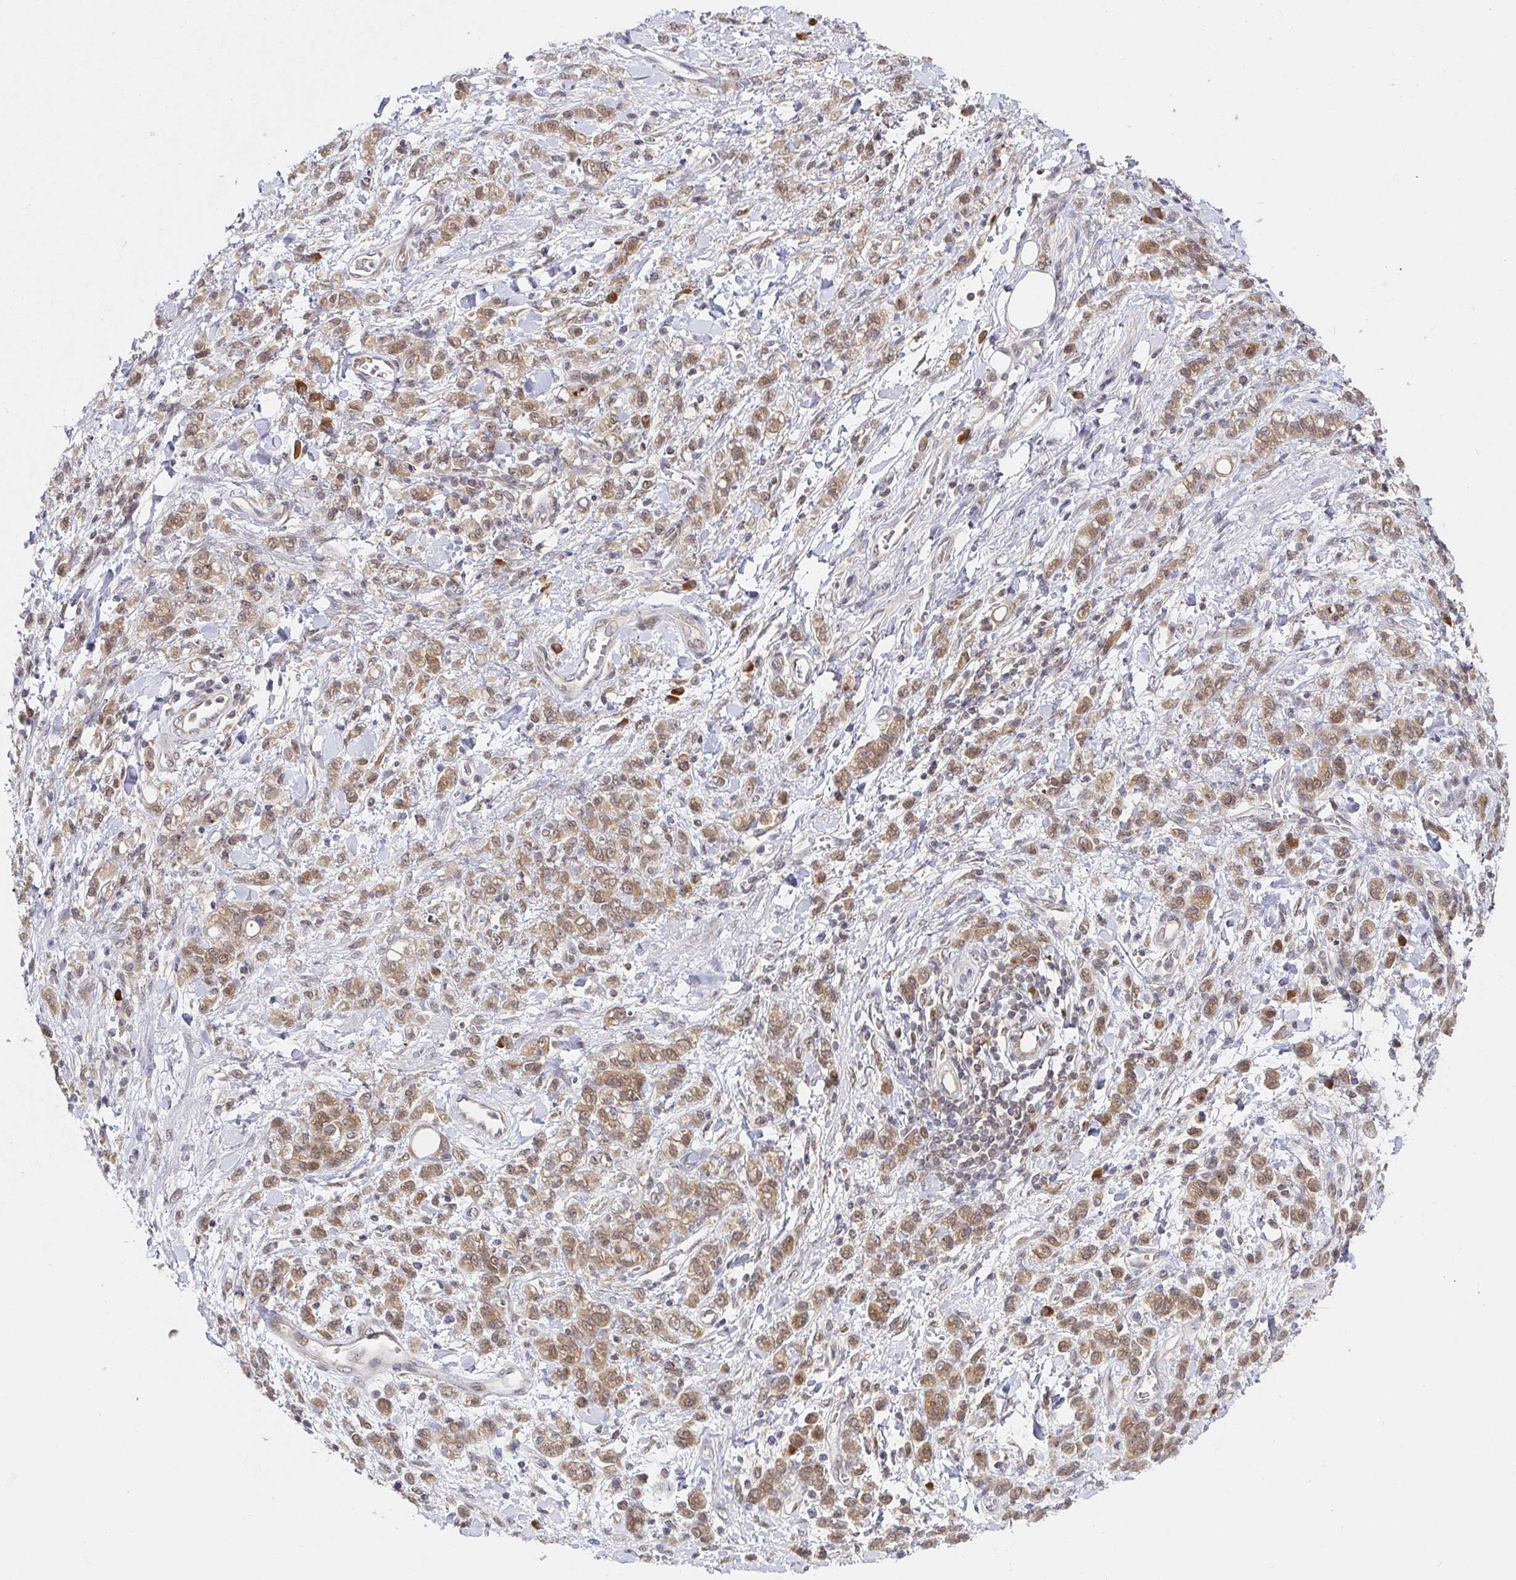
{"staining": {"intensity": "moderate", "quantity": ">75%", "location": "cytoplasmic/membranous"}, "tissue": "stomach cancer", "cell_type": "Tumor cells", "image_type": "cancer", "snomed": [{"axis": "morphology", "description": "Adenocarcinoma, NOS"}, {"axis": "topography", "description": "Stomach"}], "caption": "Moderate cytoplasmic/membranous staining for a protein is identified in approximately >75% of tumor cells of adenocarcinoma (stomach) using IHC.", "gene": "ALG1", "patient": {"sex": "male", "age": 77}}